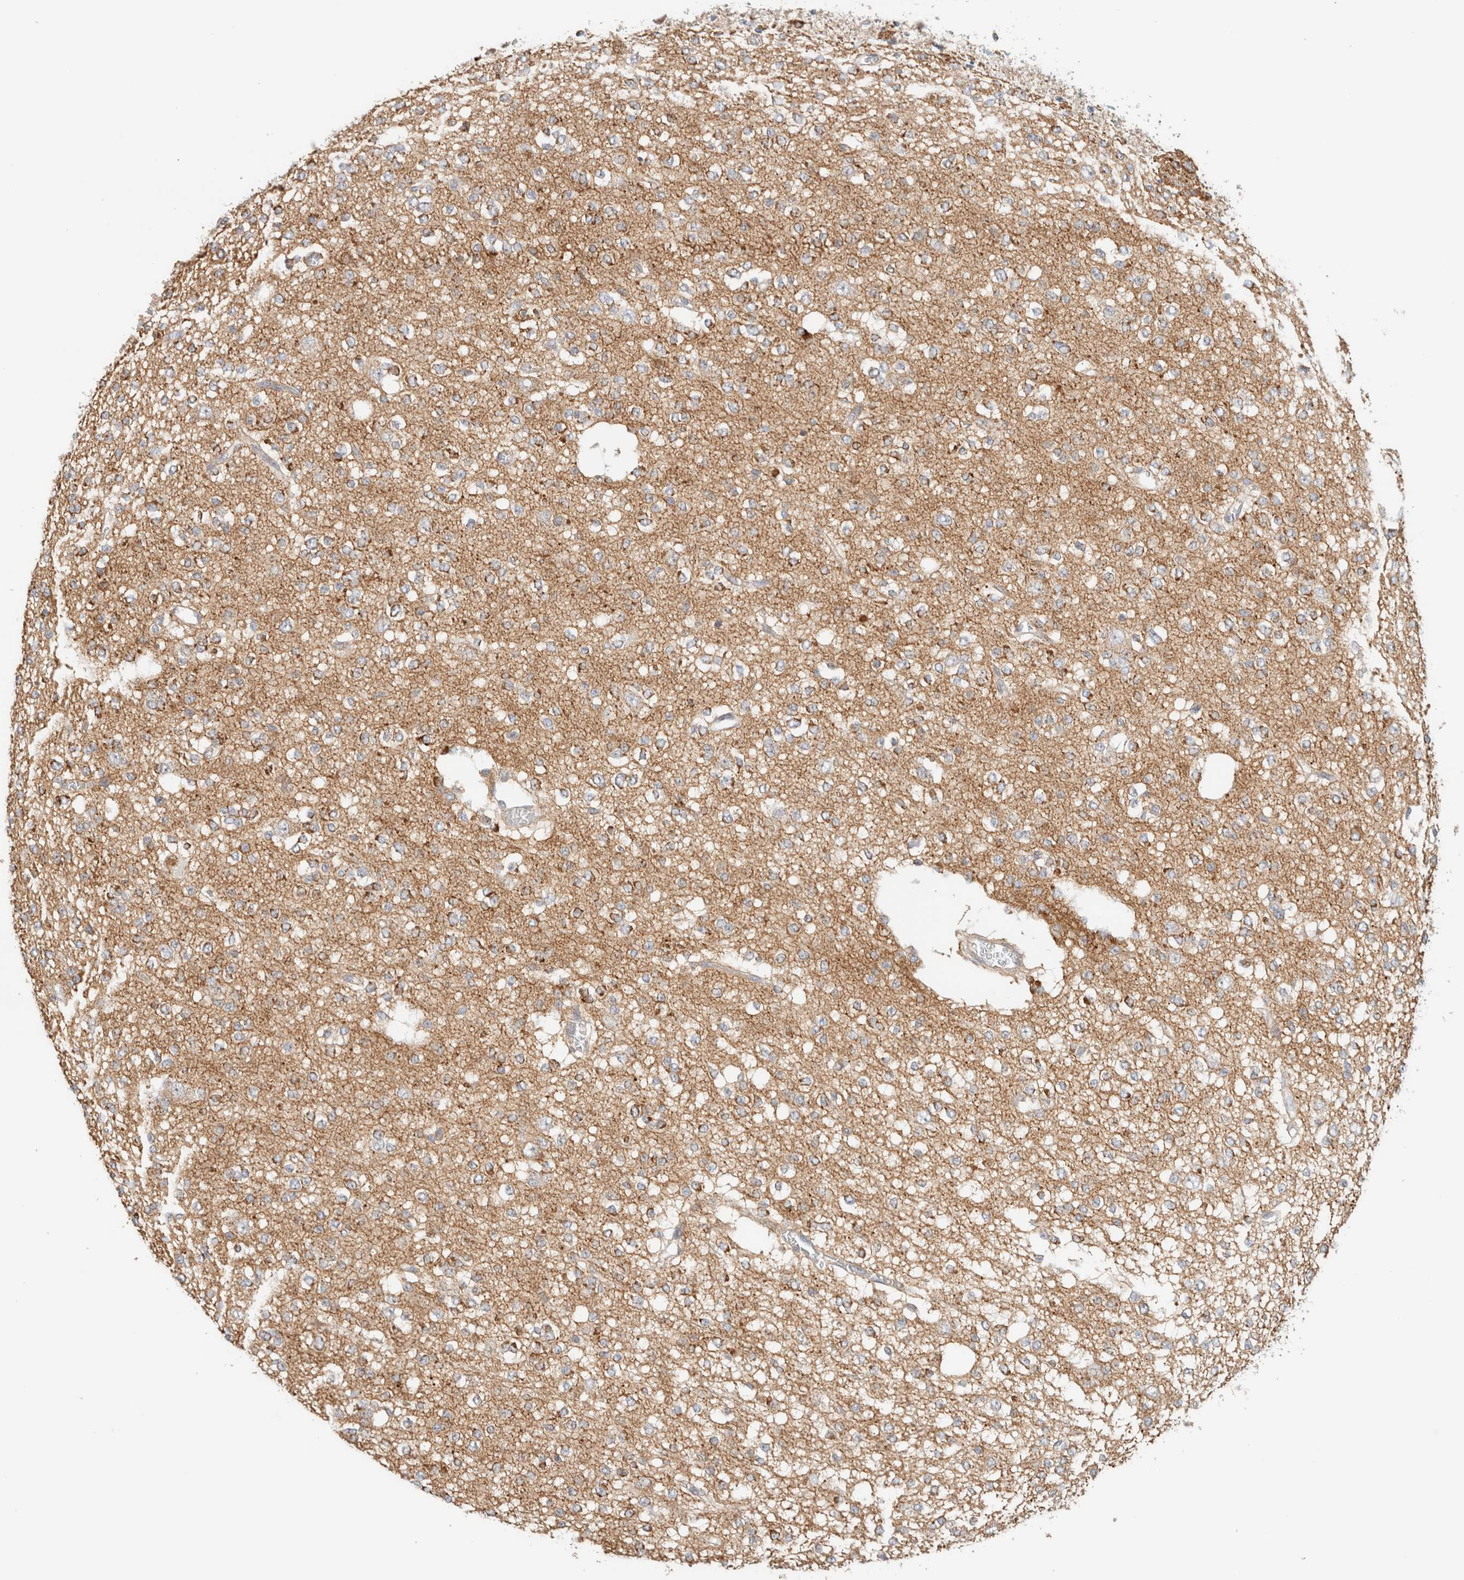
{"staining": {"intensity": "weak", "quantity": "25%-75%", "location": "cytoplasmic/membranous"}, "tissue": "glioma", "cell_type": "Tumor cells", "image_type": "cancer", "snomed": [{"axis": "morphology", "description": "Glioma, malignant, Low grade"}, {"axis": "topography", "description": "Brain"}], "caption": "High-magnification brightfield microscopy of malignant glioma (low-grade) stained with DAB (3,3'-diaminobenzidine) (brown) and counterstained with hematoxylin (blue). tumor cells exhibit weak cytoplasmic/membranous expression is seen in approximately25%-75% of cells. Ihc stains the protein in brown and the nuclei are stained blue.", "gene": "MRM3", "patient": {"sex": "male", "age": 38}}